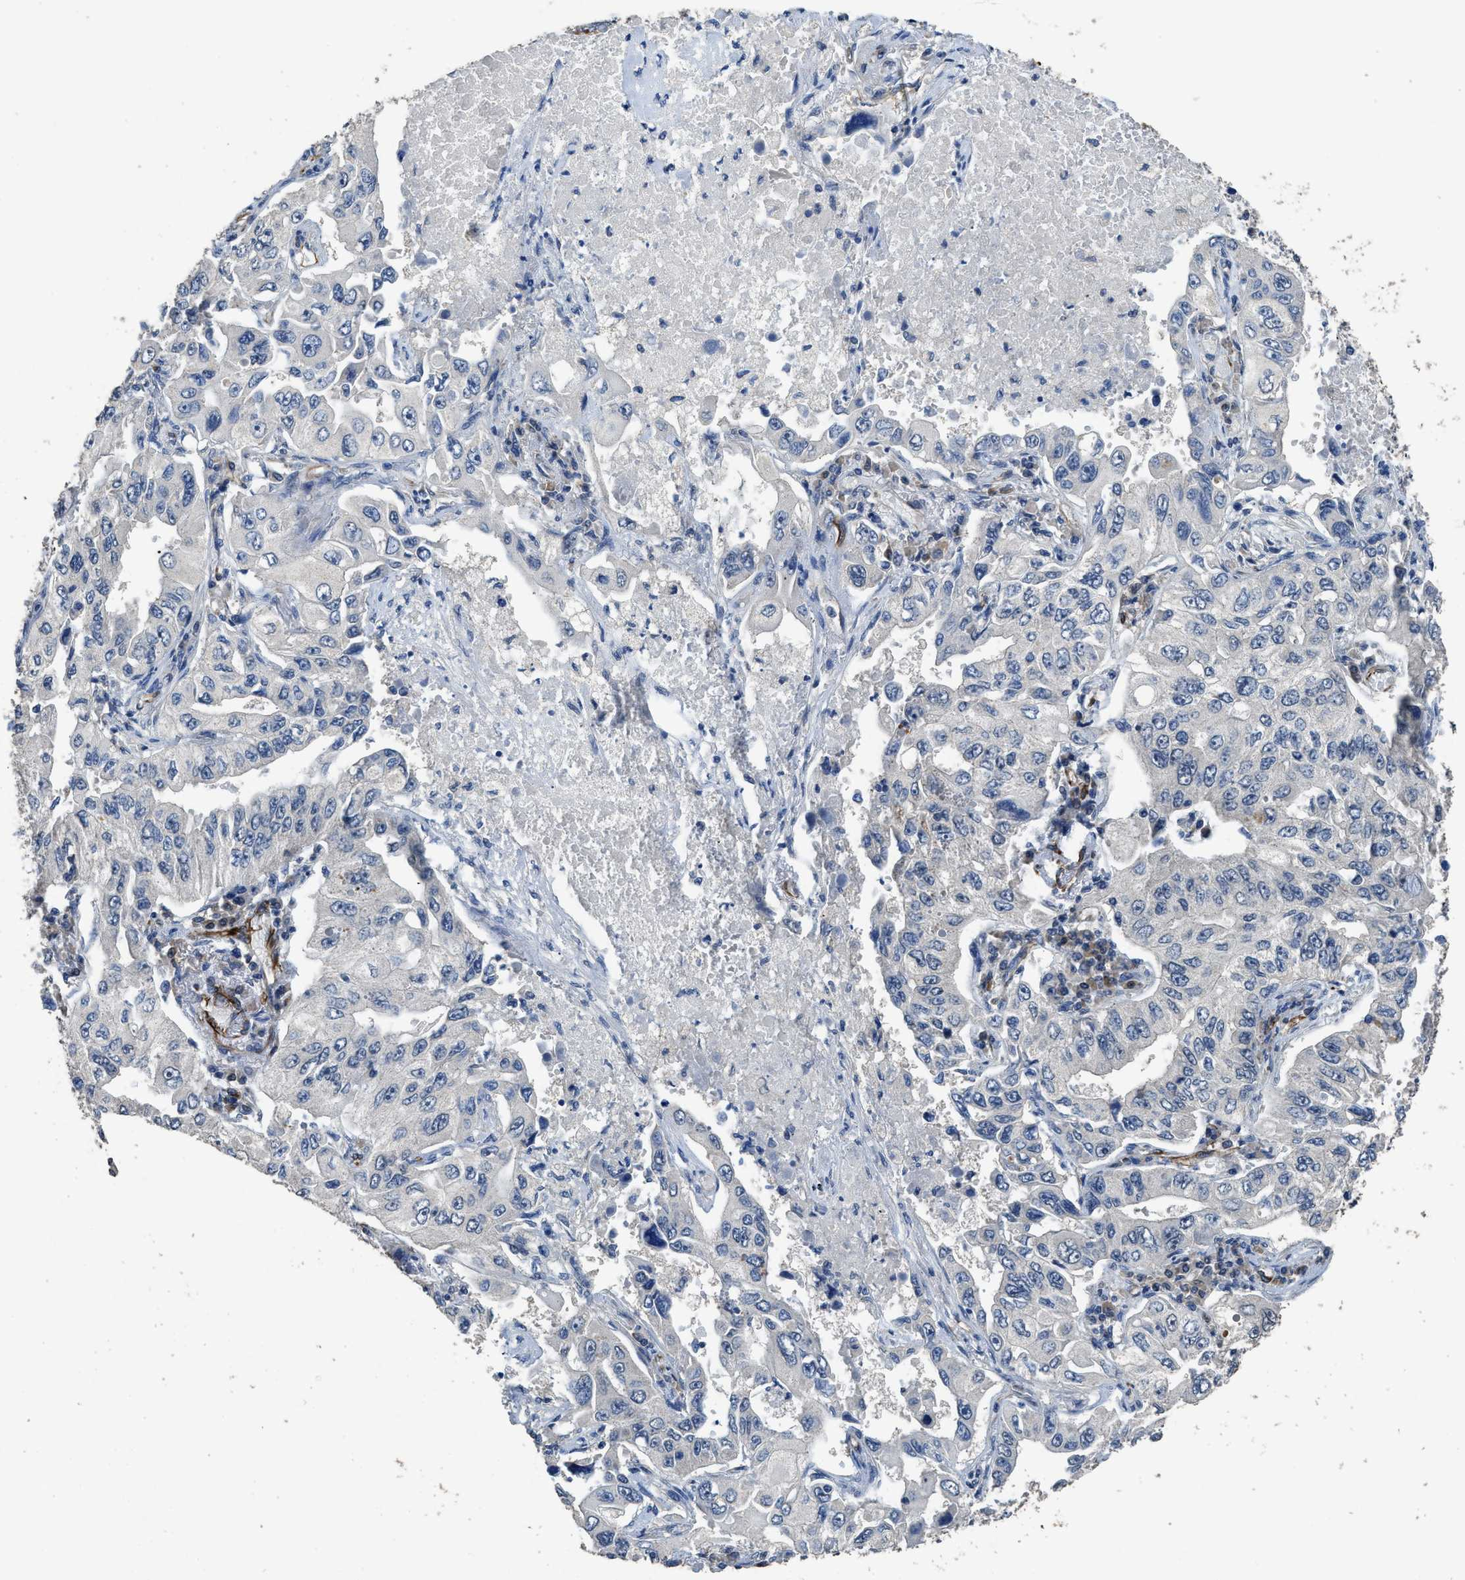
{"staining": {"intensity": "negative", "quantity": "none", "location": "none"}, "tissue": "lung cancer", "cell_type": "Tumor cells", "image_type": "cancer", "snomed": [{"axis": "morphology", "description": "Adenocarcinoma, NOS"}, {"axis": "topography", "description": "Lung"}], "caption": "The image displays no staining of tumor cells in lung adenocarcinoma.", "gene": "SYNM", "patient": {"sex": "male", "age": 84}}